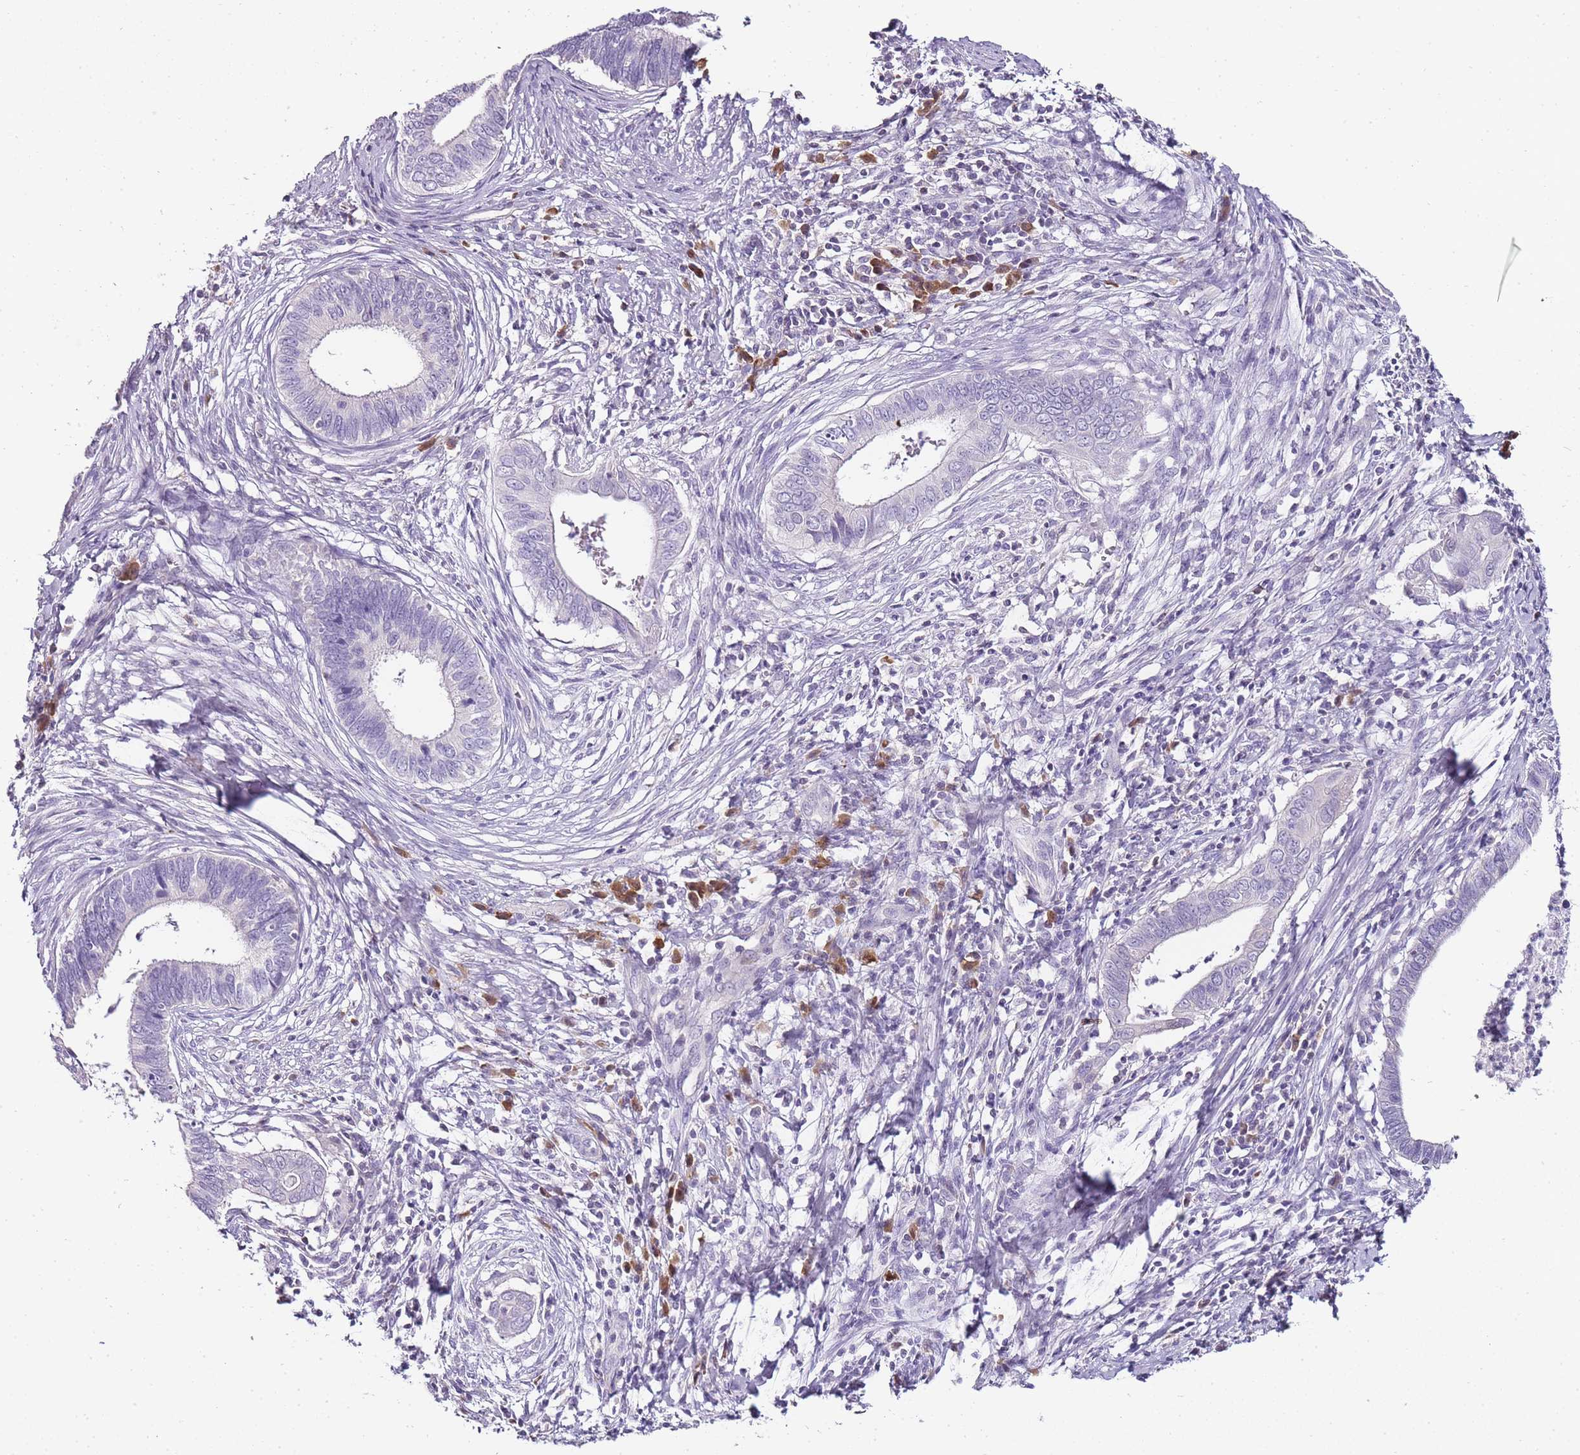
{"staining": {"intensity": "negative", "quantity": "none", "location": "none"}, "tissue": "cervical cancer", "cell_type": "Tumor cells", "image_type": "cancer", "snomed": [{"axis": "morphology", "description": "Adenocarcinoma, NOS"}, {"axis": "topography", "description": "Cervix"}], "caption": "Cervical adenocarcinoma was stained to show a protein in brown. There is no significant expression in tumor cells.", "gene": "ZBP1", "patient": {"sex": "female", "age": 42}}